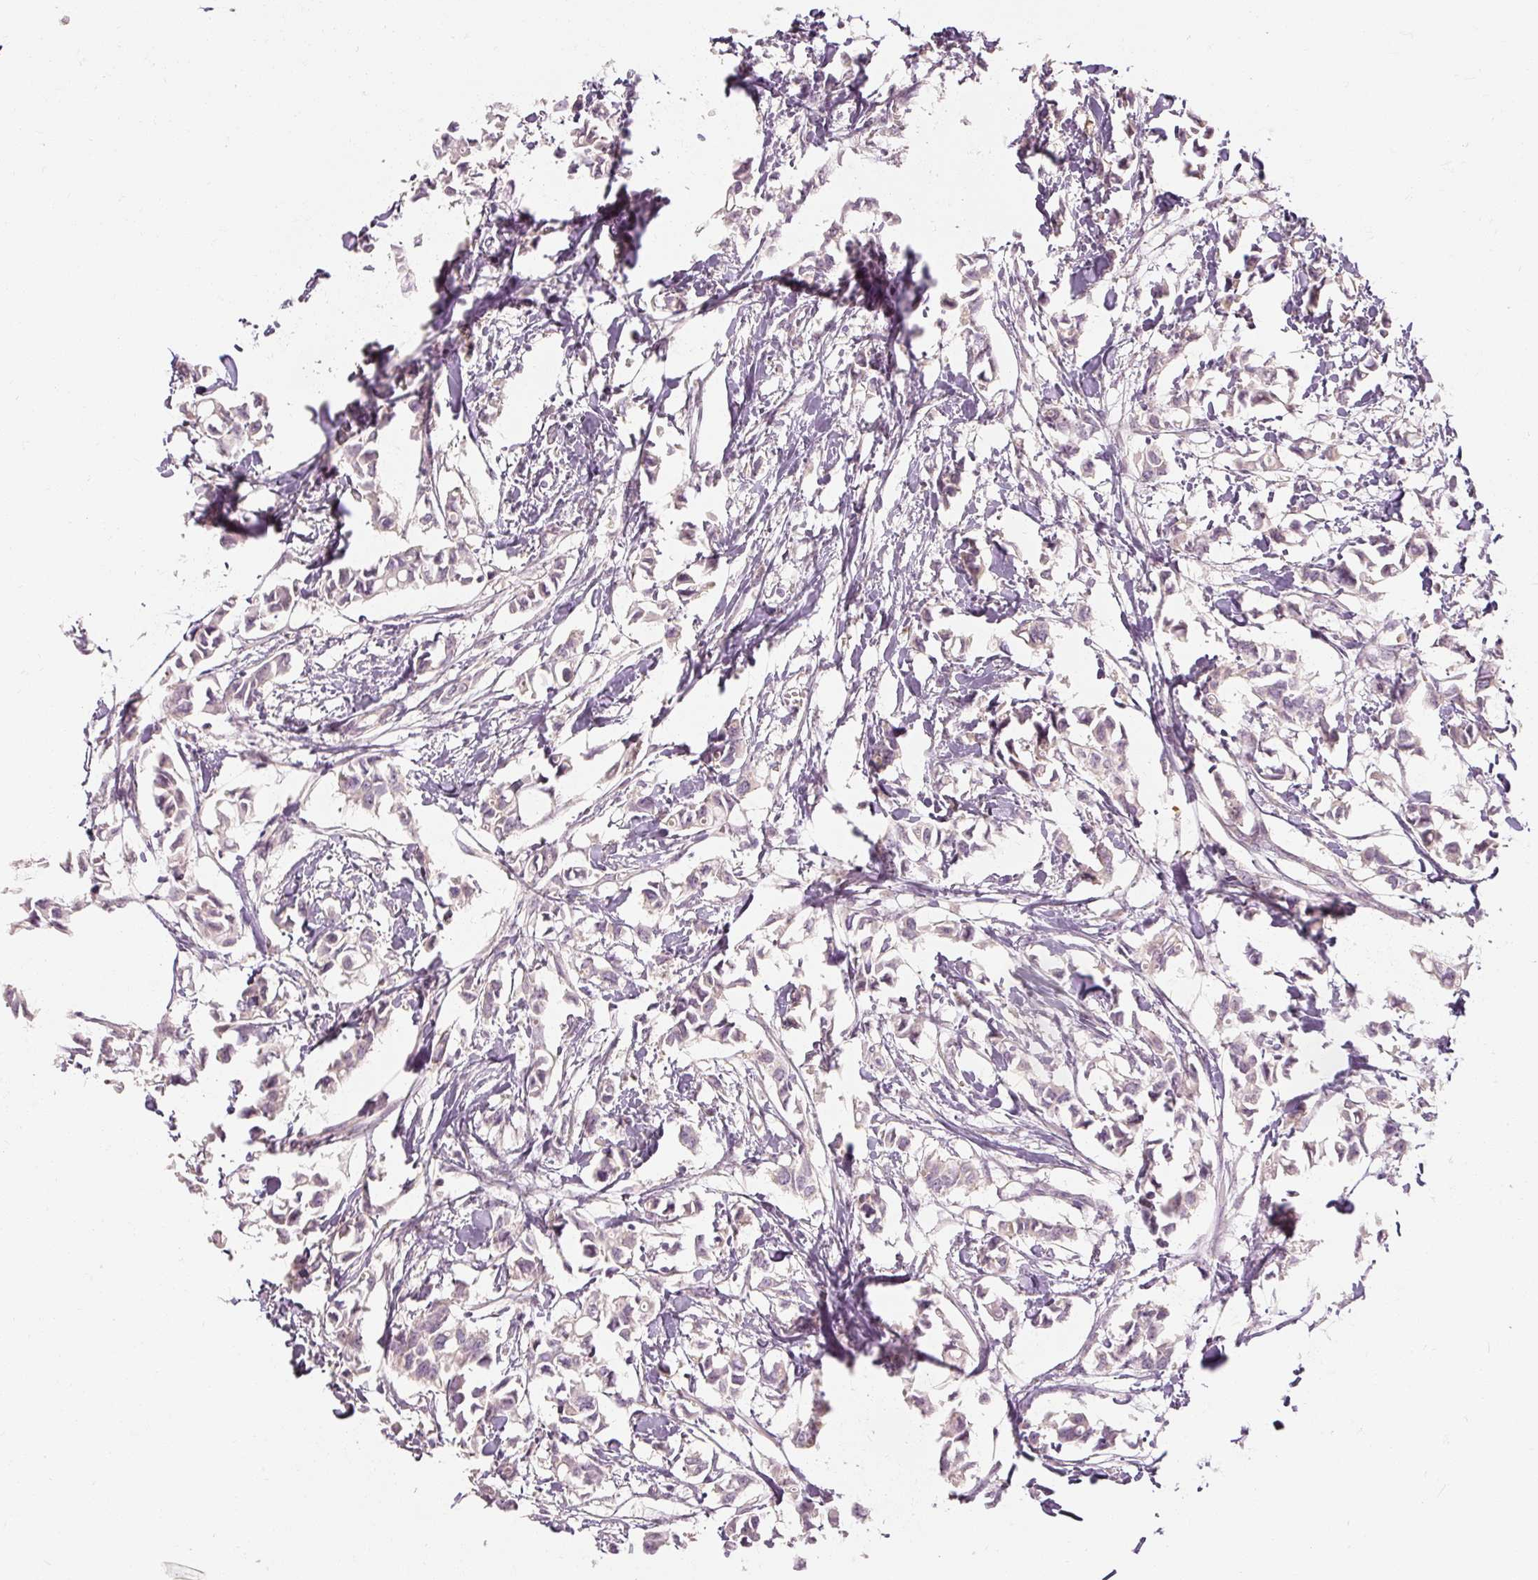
{"staining": {"intensity": "negative", "quantity": "none", "location": "none"}, "tissue": "breast cancer", "cell_type": "Tumor cells", "image_type": "cancer", "snomed": [{"axis": "morphology", "description": "Duct carcinoma"}, {"axis": "topography", "description": "Breast"}], "caption": "Breast cancer (infiltrating ductal carcinoma) was stained to show a protein in brown. There is no significant positivity in tumor cells.", "gene": "CAPN3", "patient": {"sex": "female", "age": 41}}